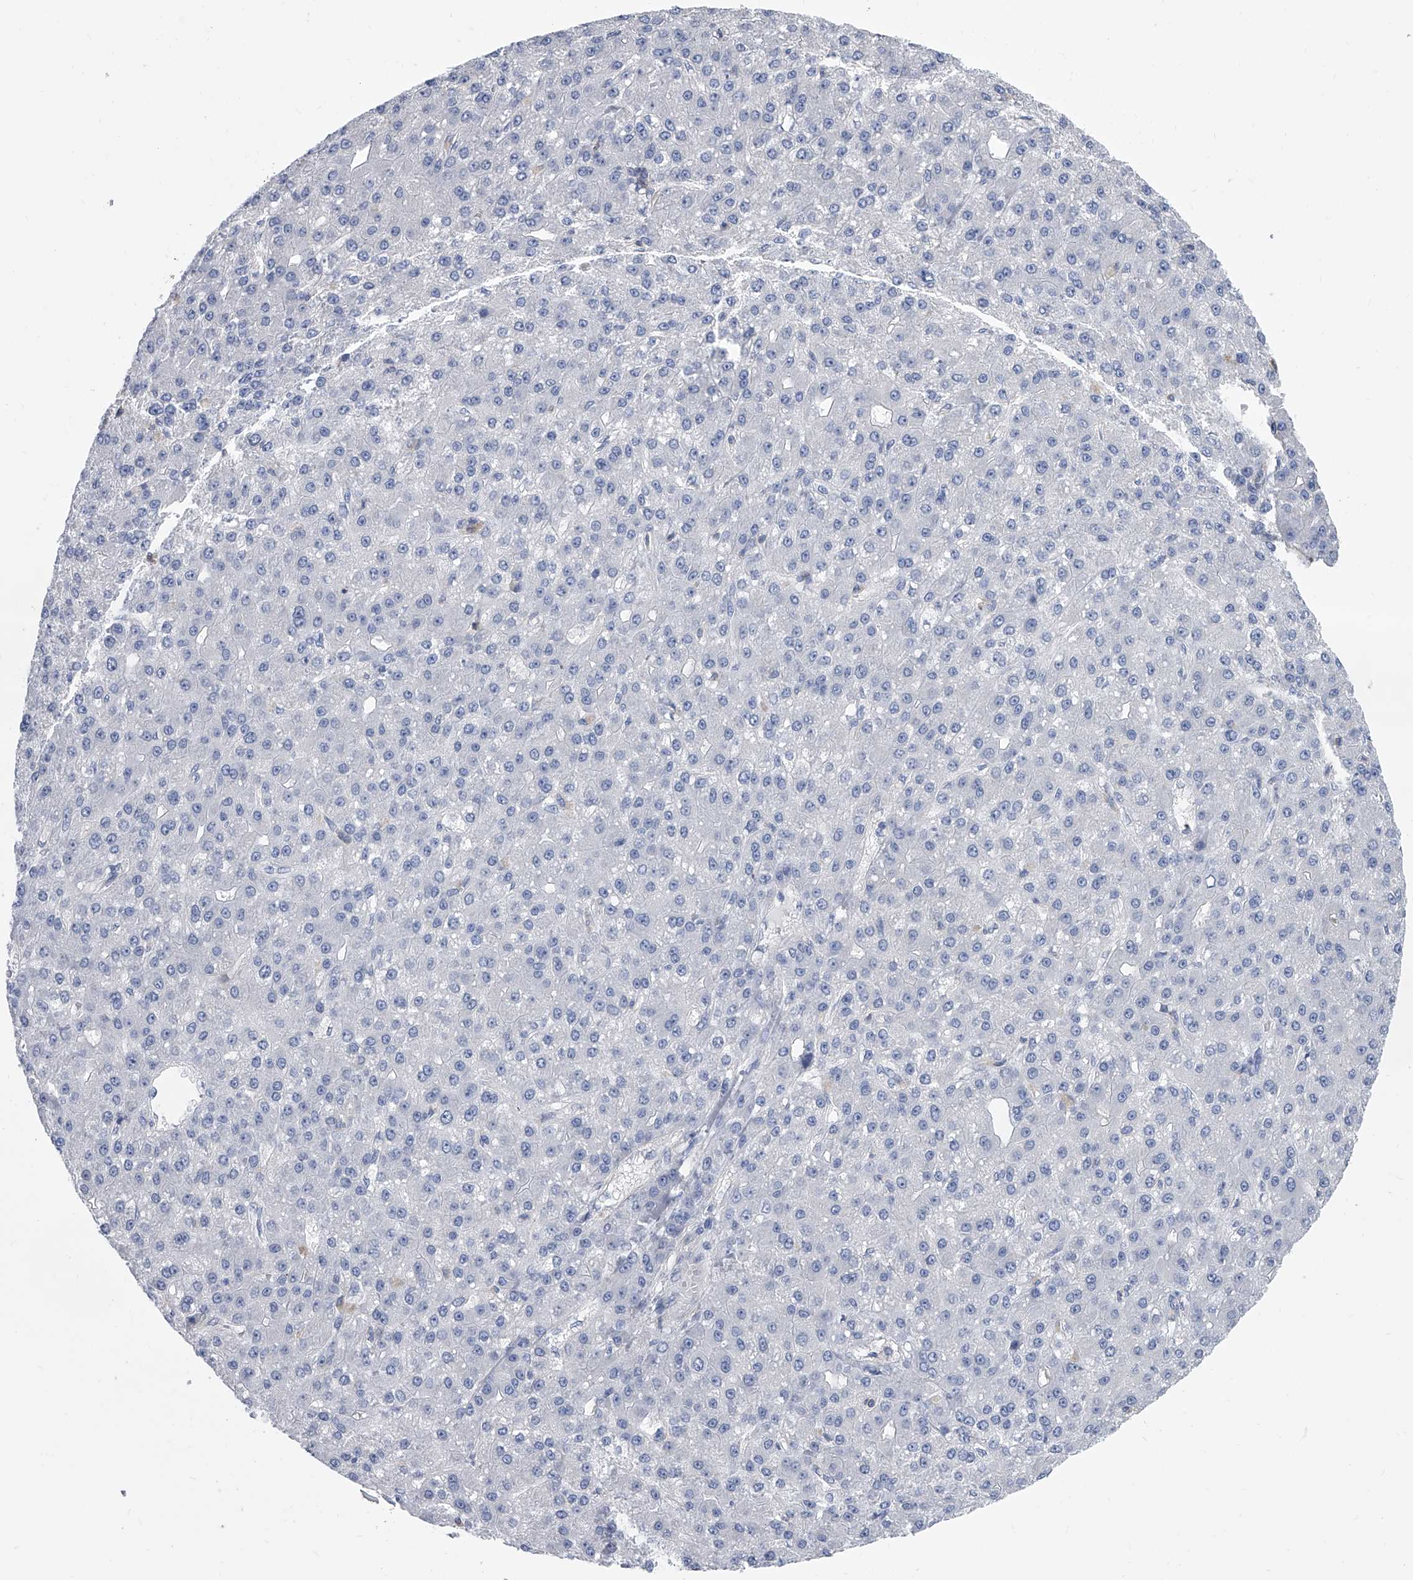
{"staining": {"intensity": "negative", "quantity": "none", "location": "none"}, "tissue": "liver cancer", "cell_type": "Tumor cells", "image_type": "cancer", "snomed": [{"axis": "morphology", "description": "Carcinoma, Hepatocellular, NOS"}, {"axis": "topography", "description": "Liver"}], "caption": "Tumor cells are negative for brown protein staining in liver cancer.", "gene": "SERPINB9", "patient": {"sex": "male", "age": 67}}